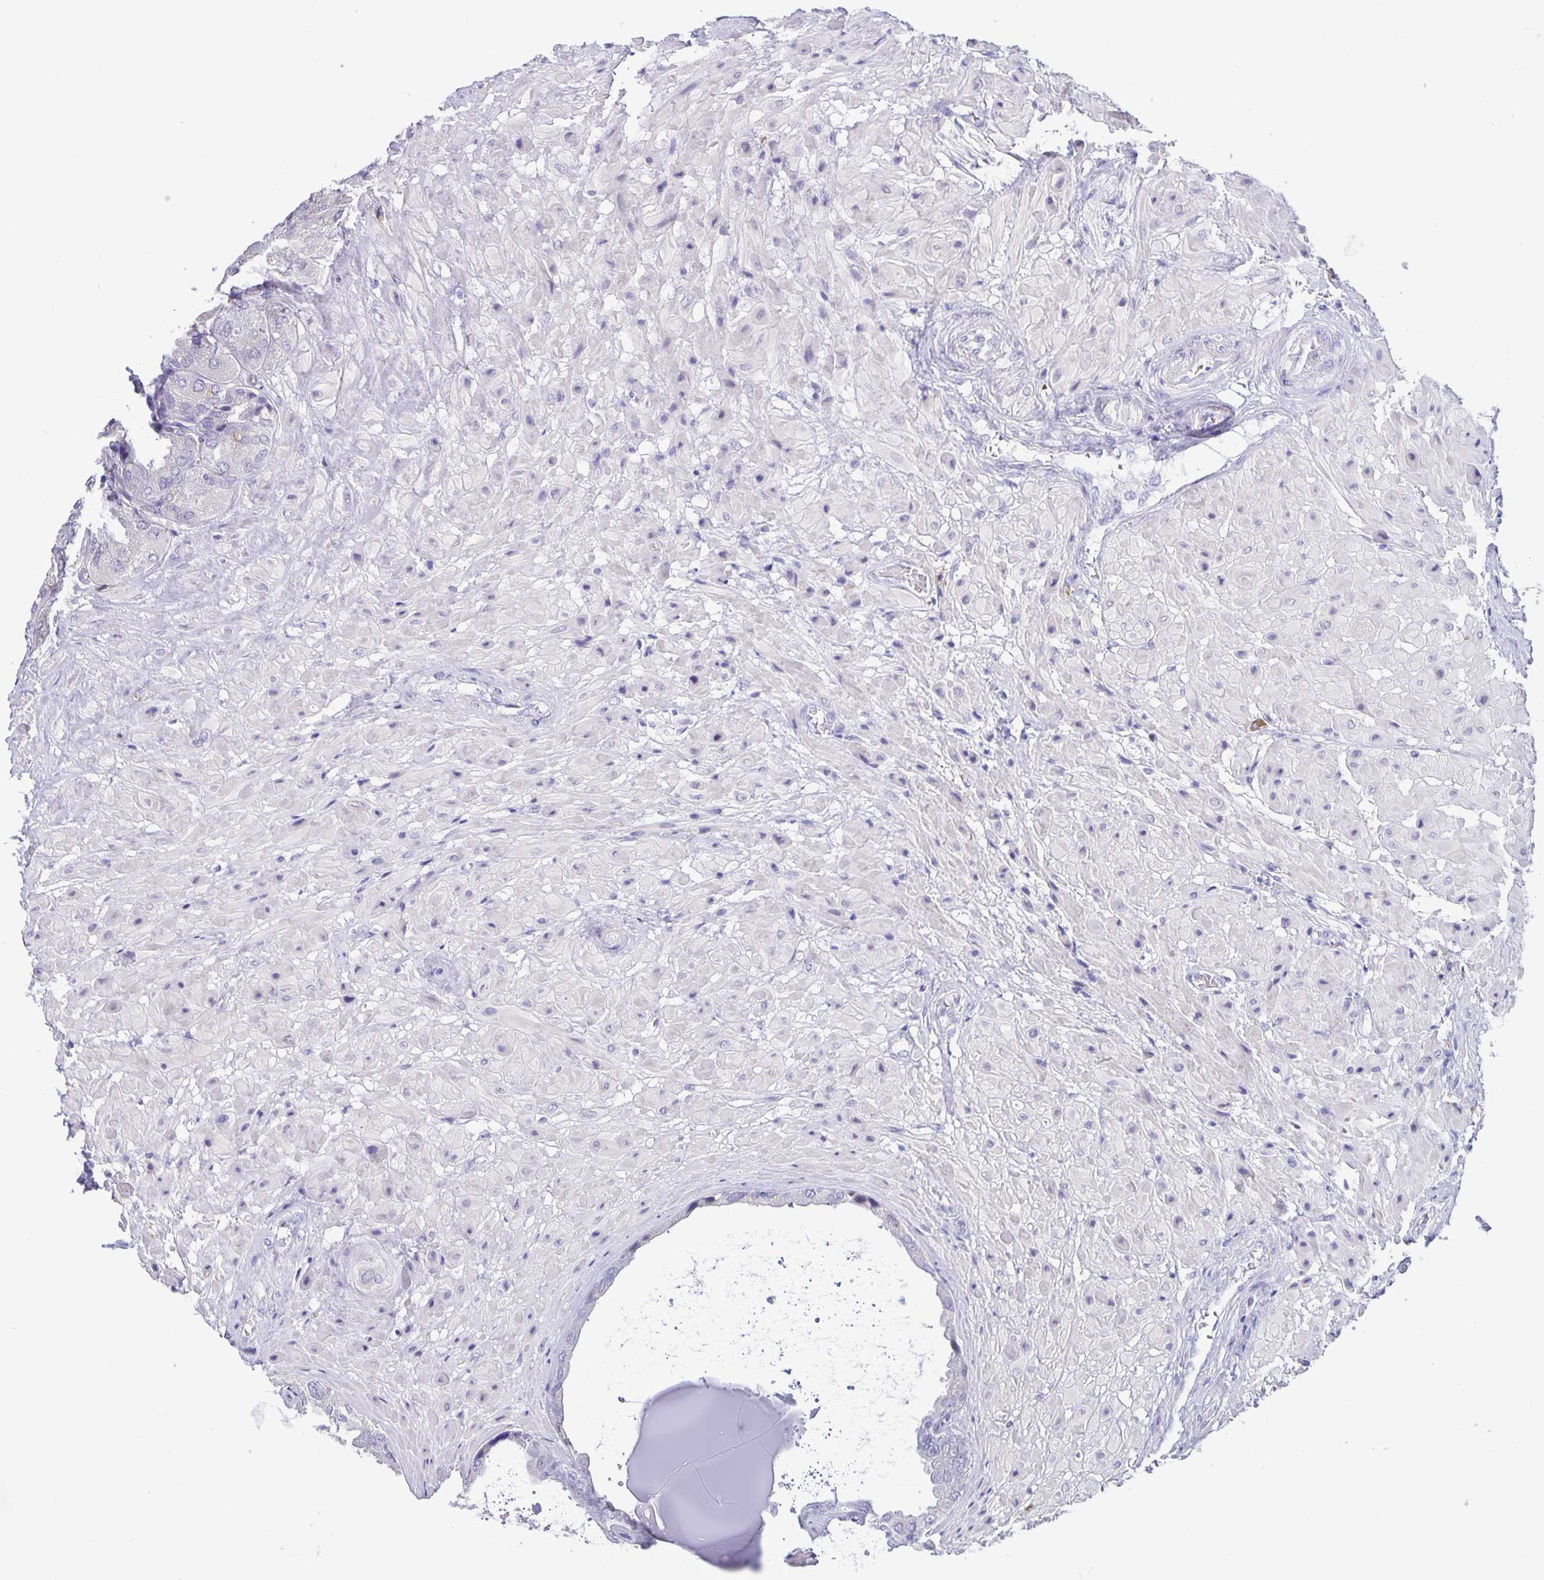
{"staining": {"intensity": "negative", "quantity": "none", "location": "none"}, "tissue": "seminal vesicle", "cell_type": "Glandular cells", "image_type": "normal", "snomed": [{"axis": "morphology", "description": "Normal tissue, NOS"}, {"axis": "topography", "description": "Seminal veicle"}], "caption": "High magnification brightfield microscopy of unremarkable seminal vesicle stained with DAB (3,3'-diaminobenzidine) (brown) and counterstained with hematoxylin (blue): glandular cells show no significant expression. (DAB immunohistochemistry (IHC), high magnification).", "gene": "ERMN", "patient": {"sex": "male", "age": 55}}